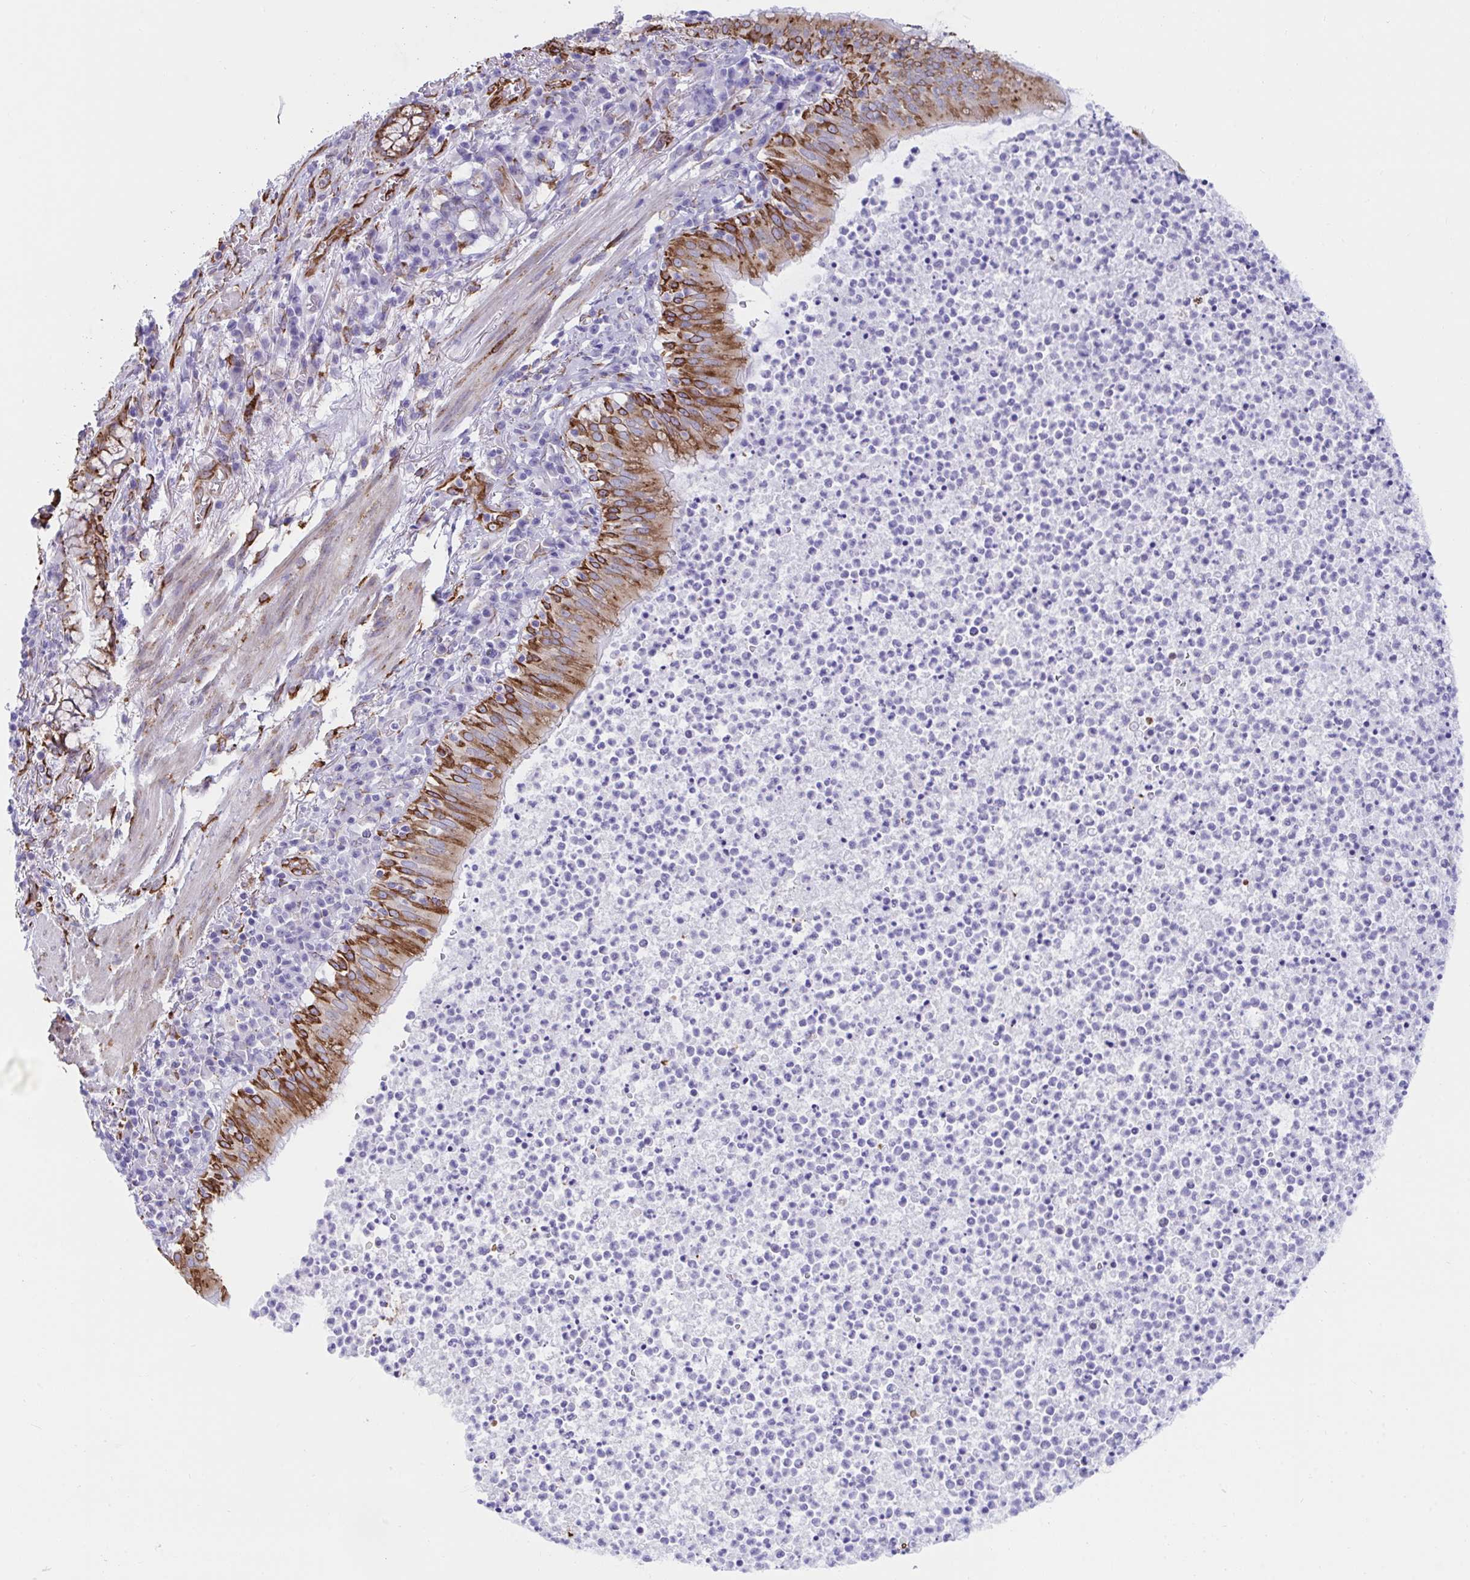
{"staining": {"intensity": "strong", "quantity": "25%-75%", "location": "cytoplasmic/membranous"}, "tissue": "bronchus", "cell_type": "Respiratory epithelial cells", "image_type": "normal", "snomed": [{"axis": "morphology", "description": "Normal tissue, NOS"}, {"axis": "topography", "description": "Lymph node"}, {"axis": "topography", "description": "Bronchus"}], "caption": "Normal bronchus was stained to show a protein in brown. There is high levels of strong cytoplasmic/membranous expression in approximately 25%-75% of respiratory epithelial cells. Immunohistochemistry stains the protein in brown and the nuclei are stained blue.", "gene": "ASPH", "patient": {"sex": "male", "age": 56}}